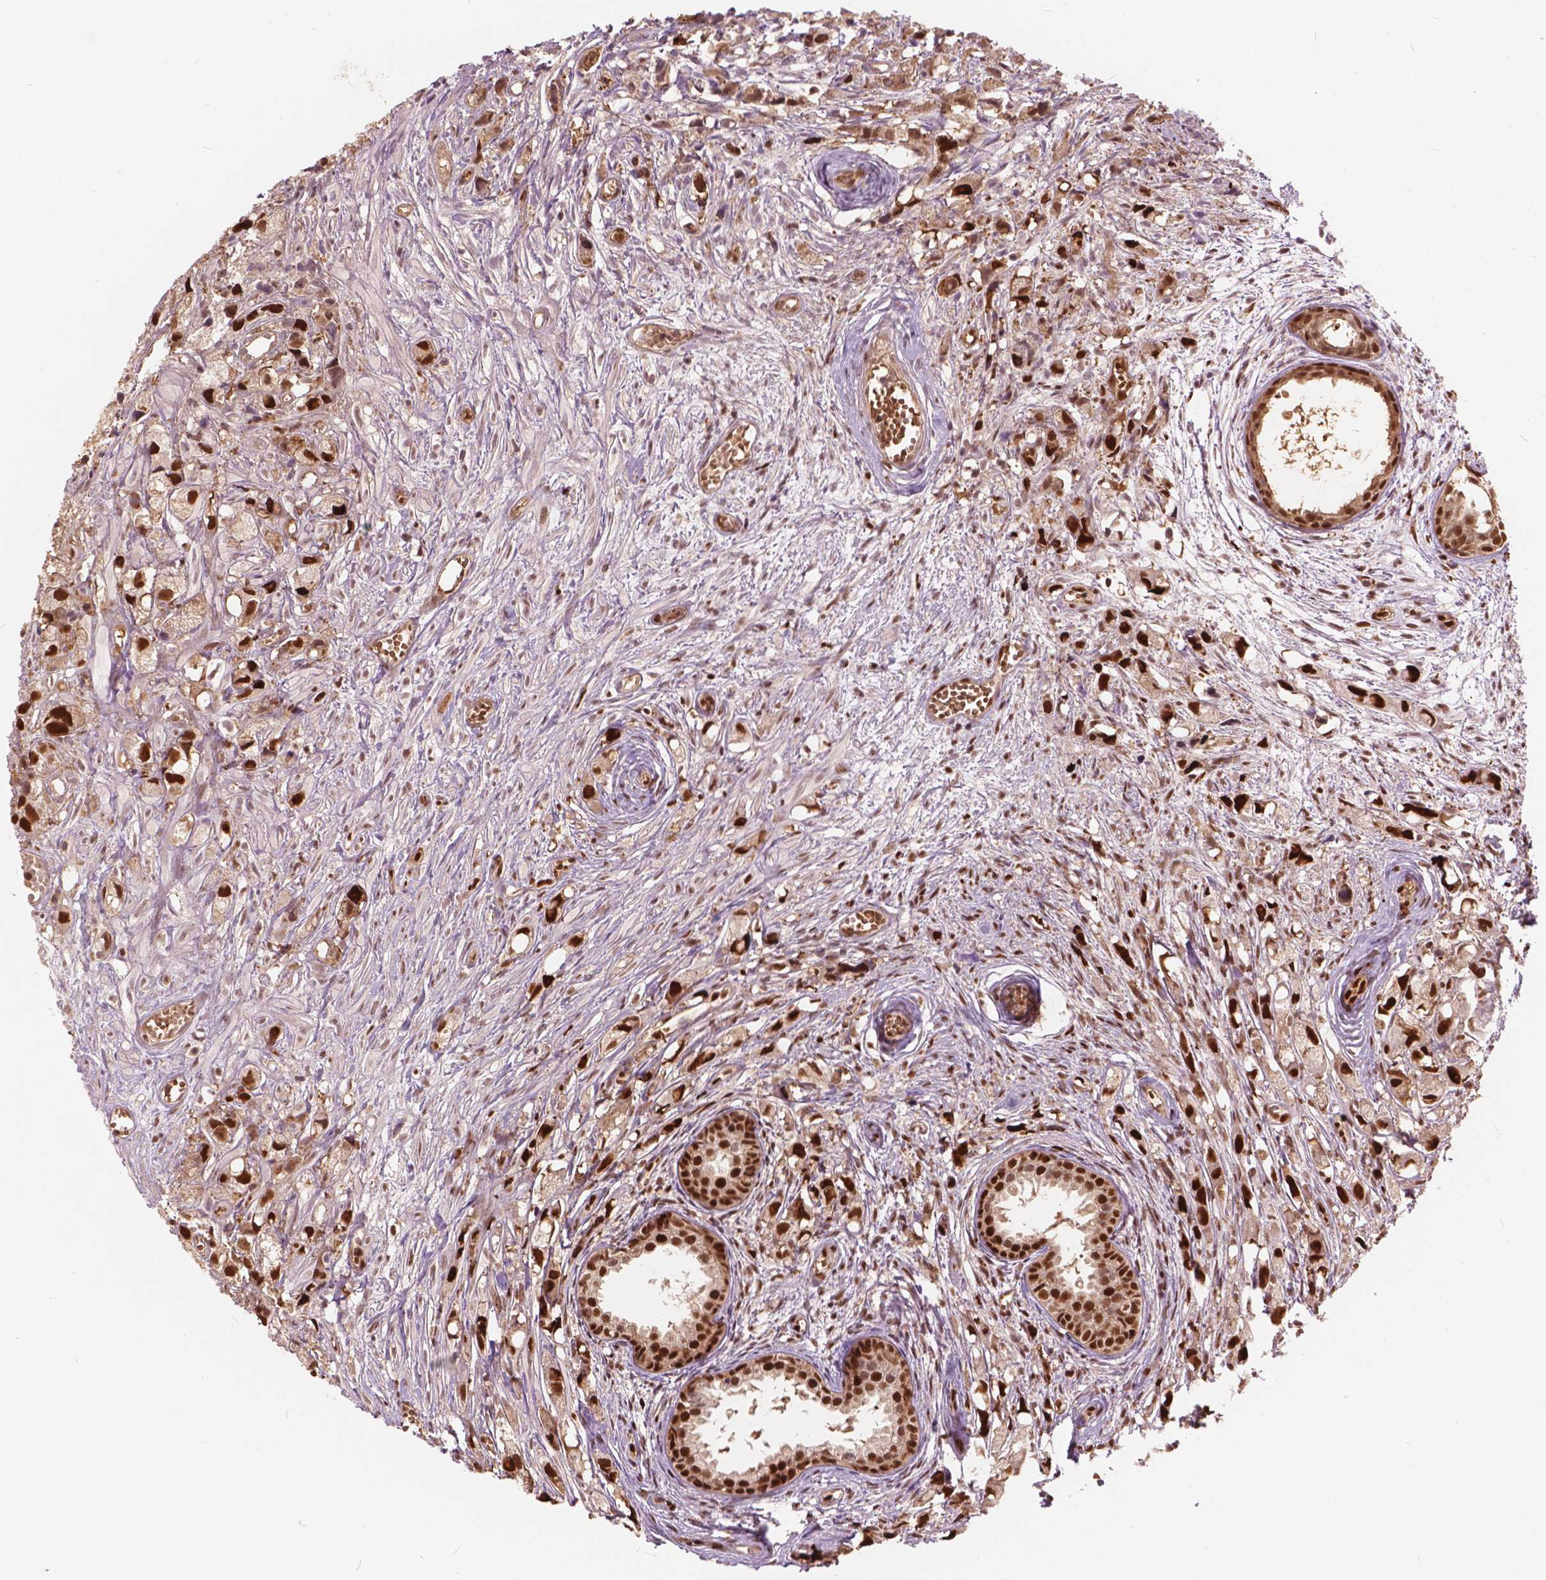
{"staining": {"intensity": "strong", "quantity": ">75%", "location": "nuclear"}, "tissue": "prostate cancer", "cell_type": "Tumor cells", "image_type": "cancer", "snomed": [{"axis": "morphology", "description": "Adenocarcinoma, High grade"}, {"axis": "topography", "description": "Prostate"}], "caption": "Immunohistochemistry histopathology image of neoplastic tissue: prostate high-grade adenocarcinoma stained using immunohistochemistry shows high levels of strong protein expression localized specifically in the nuclear of tumor cells, appearing as a nuclear brown color.", "gene": "ANP32B", "patient": {"sex": "male", "age": 75}}